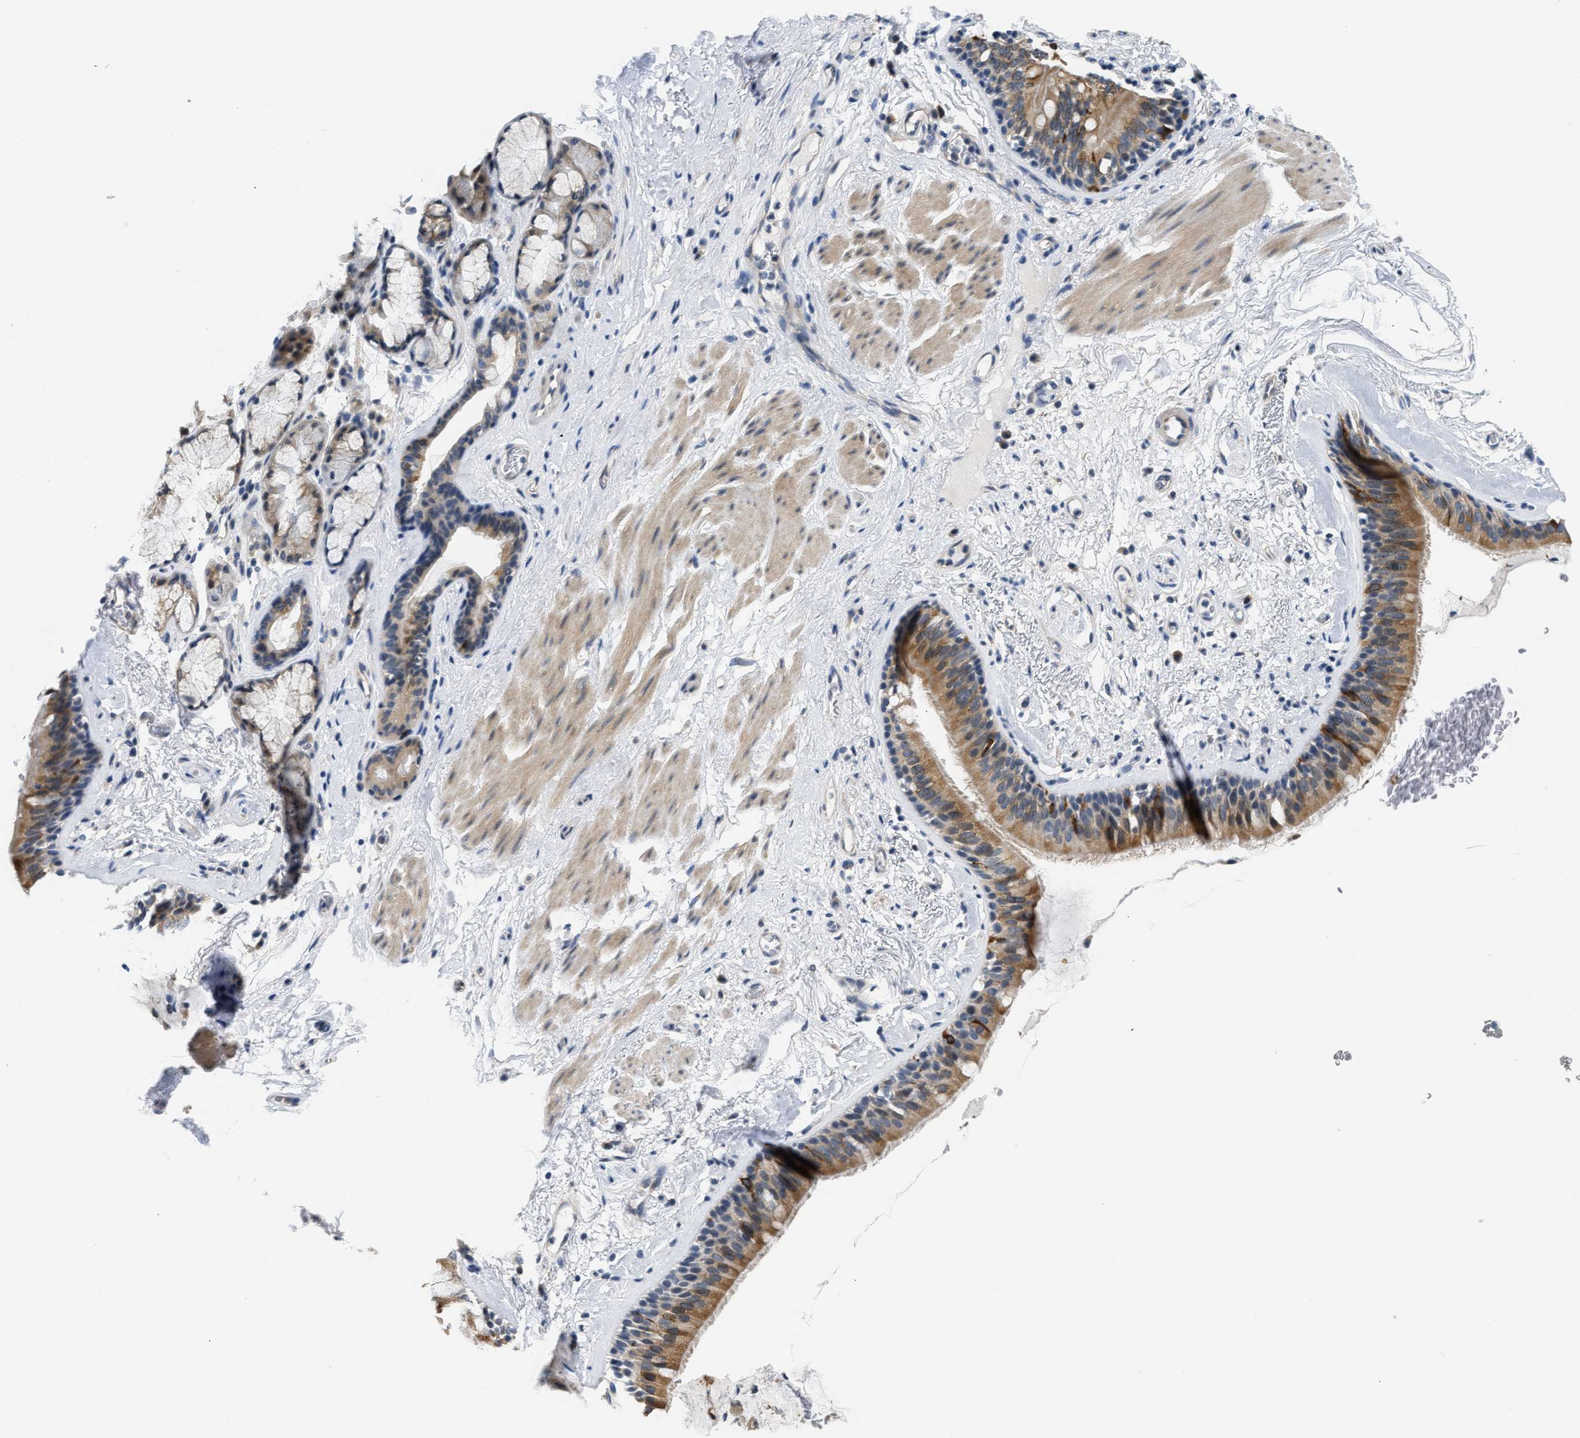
{"staining": {"intensity": "moderate", "quantity": ">75%", "location": "cytoplasmic/membranous"}, "tissue": "bronchus", "cell_type": "Respiratory epithelial cells", "image_type": "normal", "snomed": [{"axis": "morphology", "description": "Normal tissue, NOS"}, {"axis": "topography", "description": "Cartilage tissue"}], "caption": "A brown stain highlights moderate cytoplasmic/membranous expression of a protein in respiratory epithelial cells of normal bronchus. (Brightfield microscopy of DAB IHC at high magnification).", "gene": "CLGN", "patient": {"sex": "female", "age": 63}}